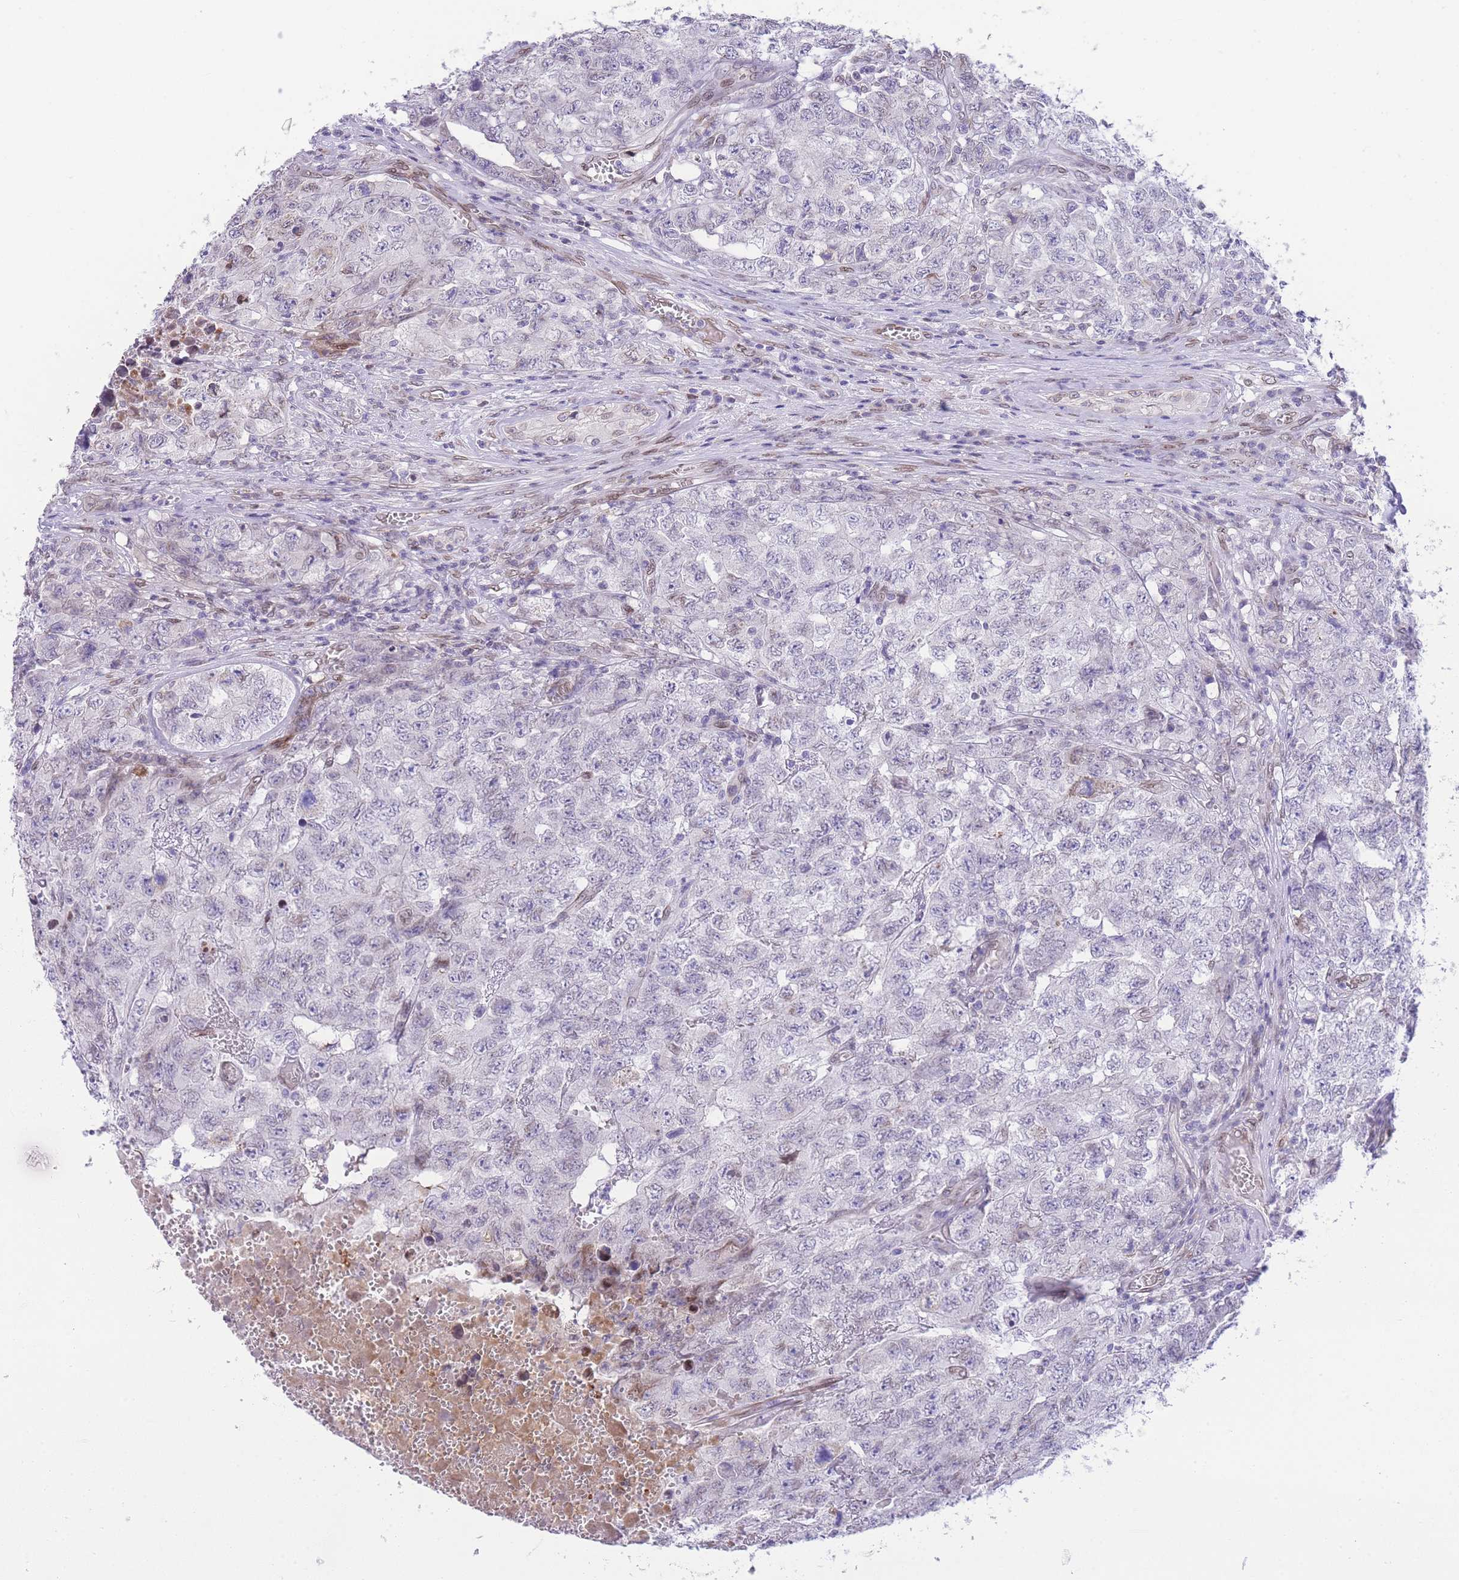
{"staining": {"intensity": "negative", "quantity": "none", "location": "none"}, "tissue": "testis cancer", "cell_type": "Tumor cells", "image_type": "cancer", "snomed": [{"axis": "morphology", "description": "Carcinoma, Embryonal, NOS"}, {"axis": "topography", "description": "Testis"}], "caption": "Tumor cells show no significant staining in embryonal carcinoma (testis).", "gene": "OR10AD1", "patient": {"sex": "male", "age": 31}}